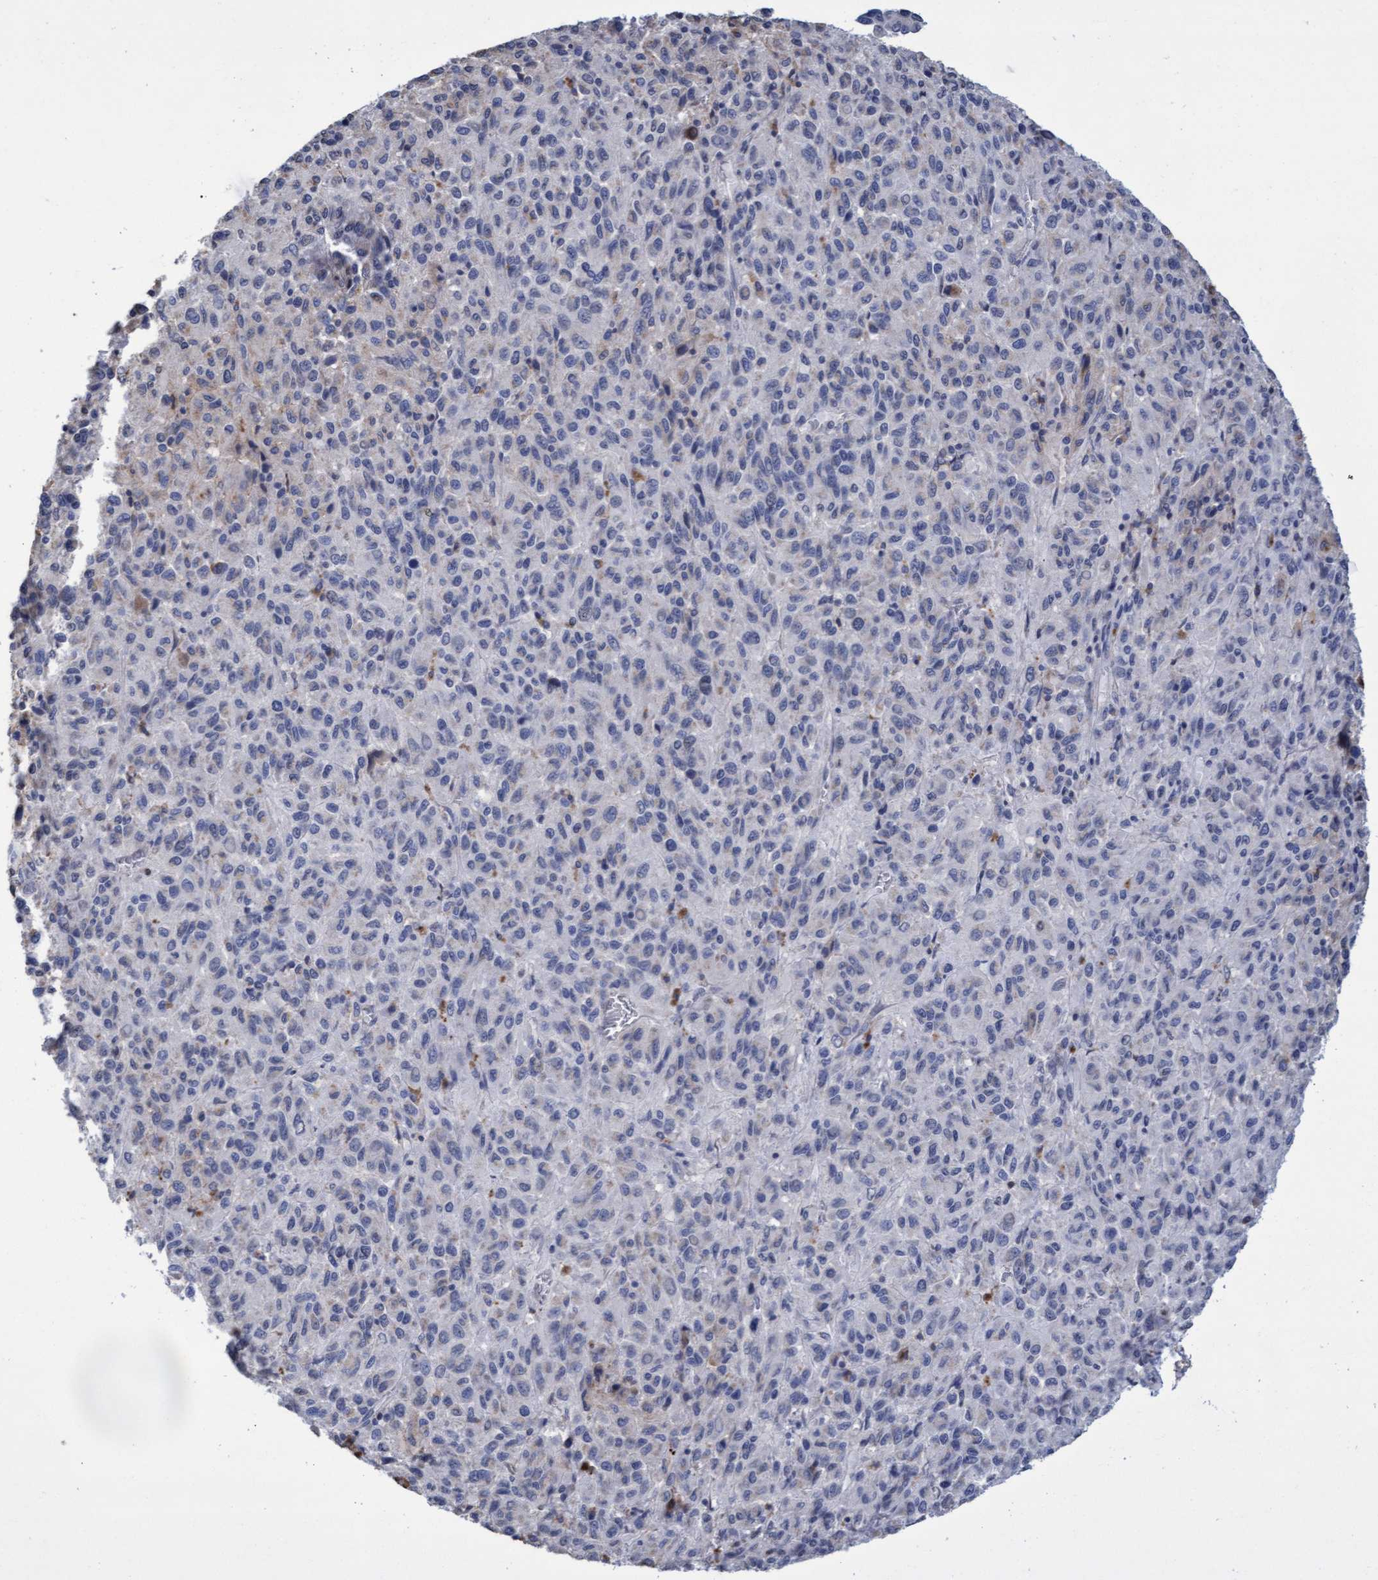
{"staining": {"intensity": "negative", "quantity": "none", "location": "none"}, "tissue": "melanoma", "cell_type": "Tumor cells", "image_type": "cancer", "snomed": [{"axis": "morphology", "description": "Malignant melanoma, Metastatic site"}, {"axis": "topography", "description": "Lung"}], "caption": "Immunohistochemistry histopathology image of melanoma stained for a protein (brown), which shows no staining in tumor cells.", "gene": "GPR39", "patient": {"sex": "male", "age": 64}}